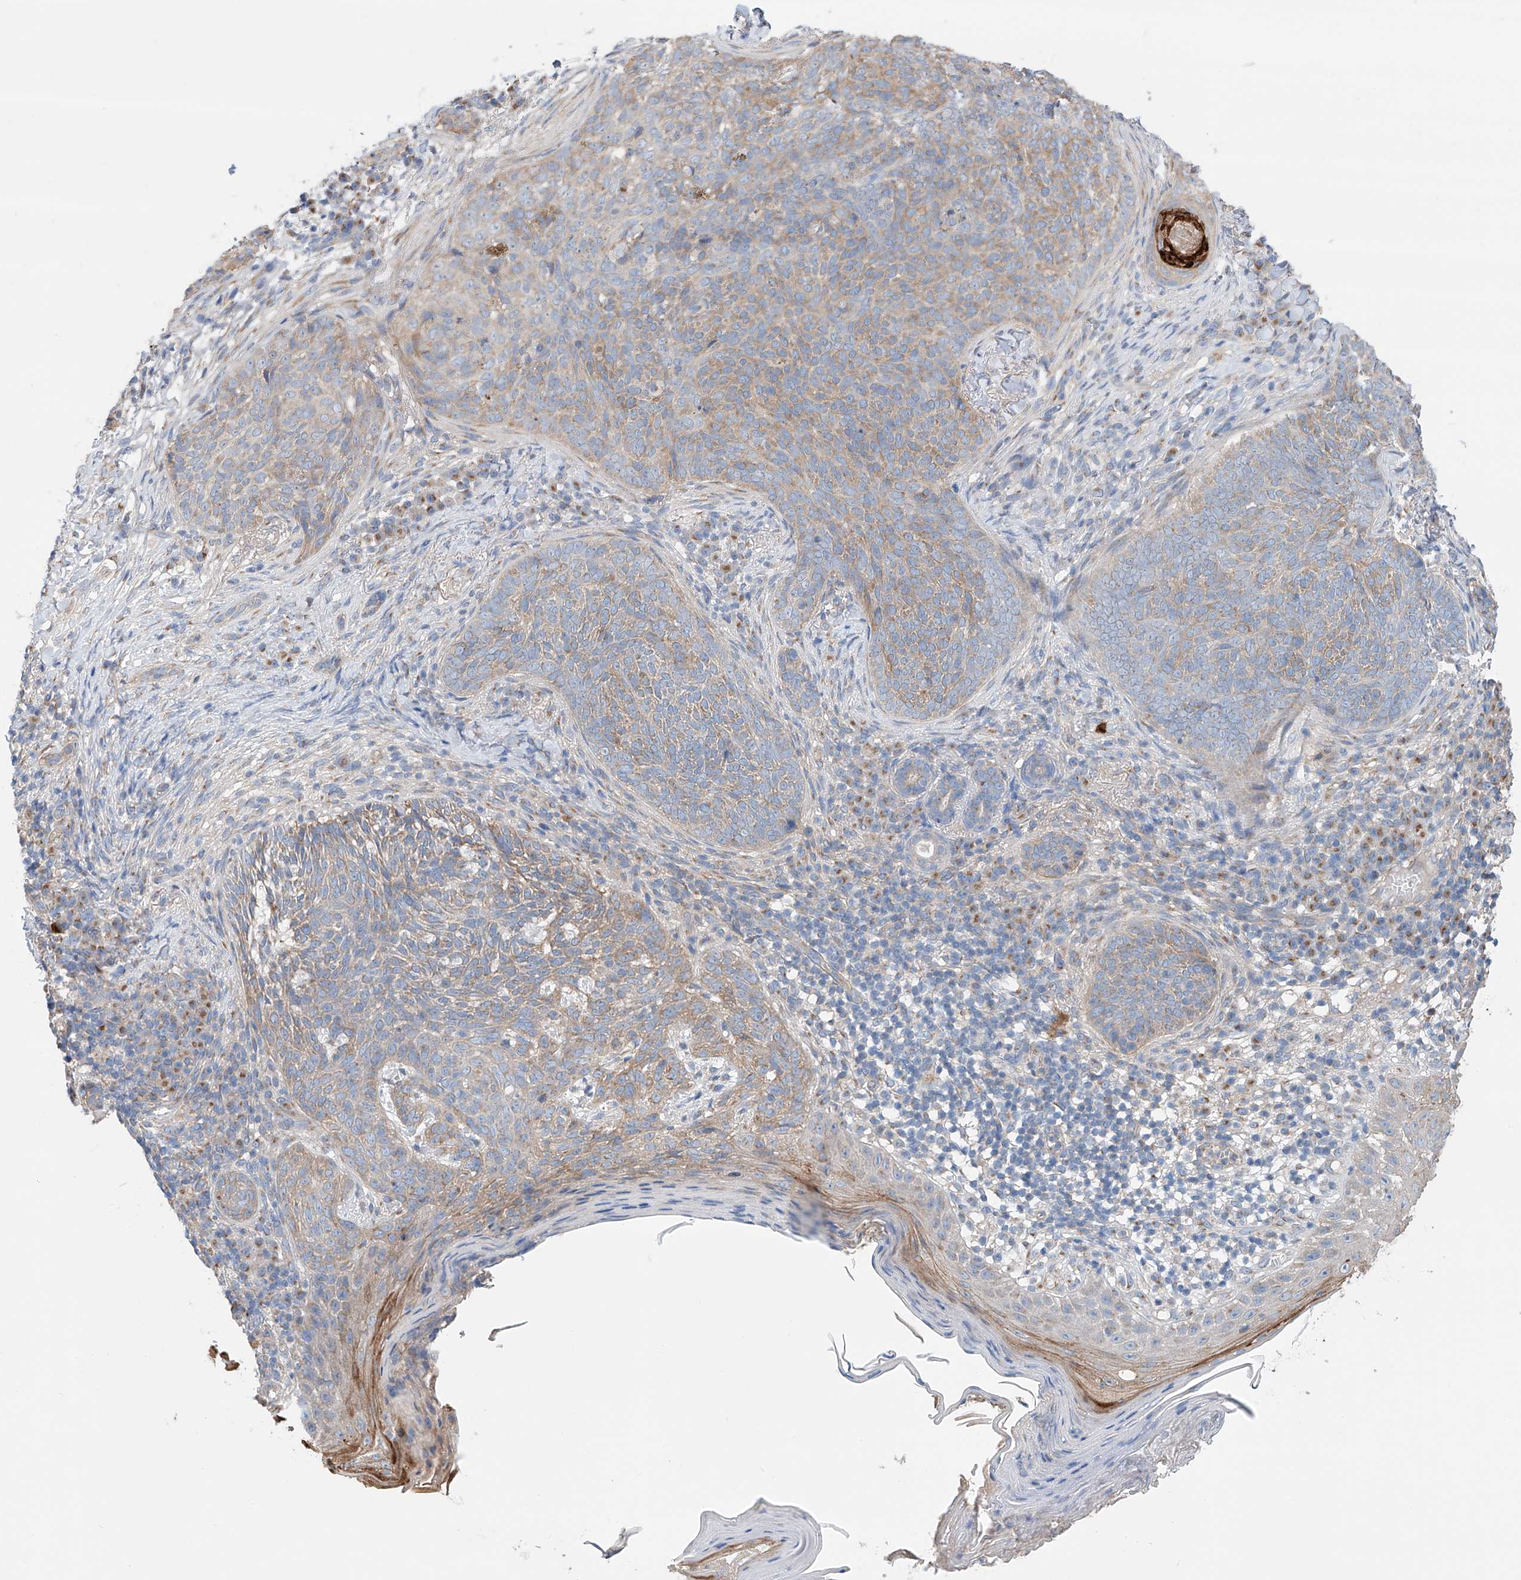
{"staining": {"intensity": "weak", "quantity": ">75%", "location": "cytoplasmic/membranous"}, "tissue": "skin cancer", "cell_type": "Tumor cells", "image_type": "cancer", "snomed": [{"axis": "morphology", "description": "Basal cell carcinoma"}, {"axis": "topography", "description": "Skin"}], "caption": "There is low levels of weak cytoplasmic/membranous expression in tumor cells of skin cancer, as demonstrated by immunohistochemical staining (brown color).", "gene": "SLC22A7", "patient": {"sex": "male", "age": 85}}